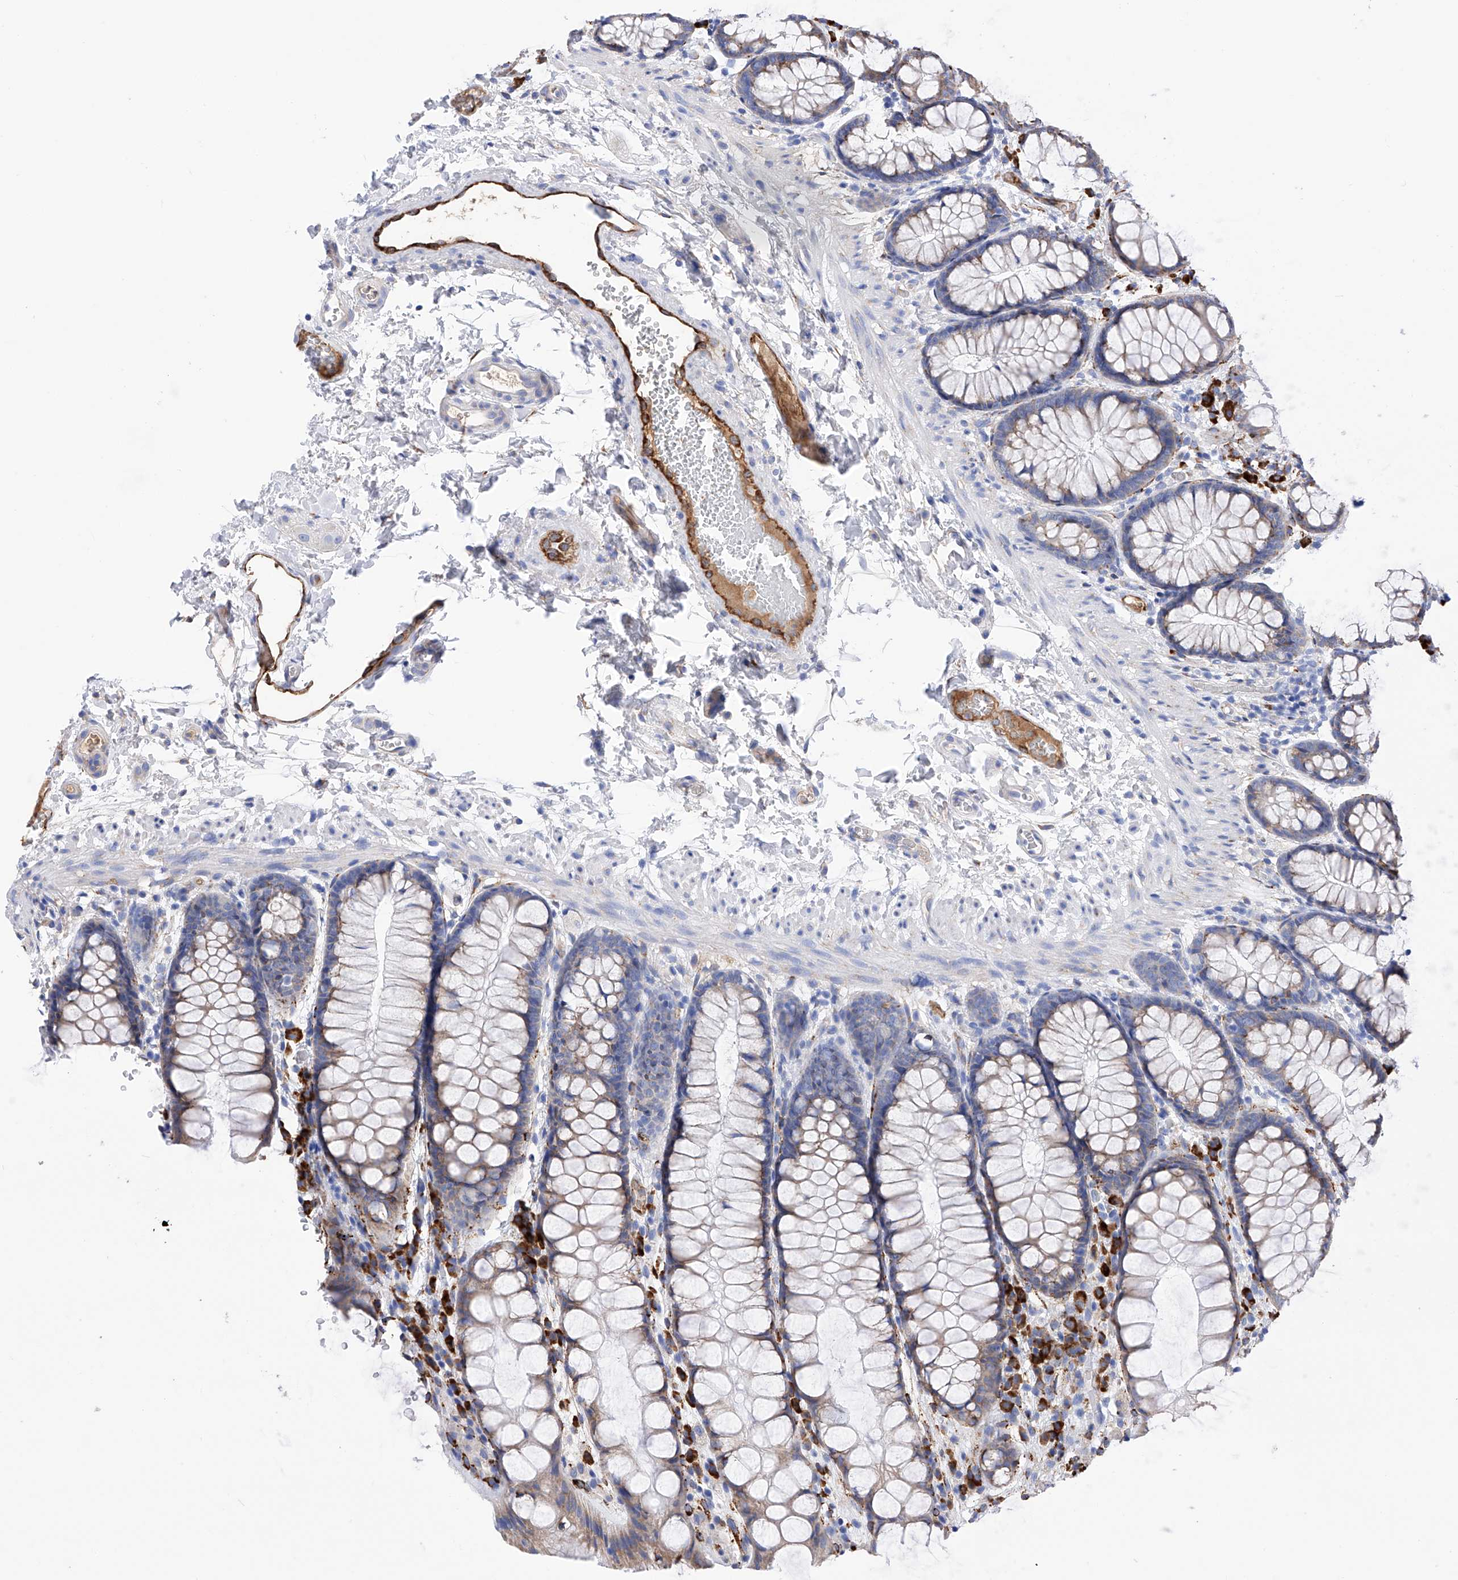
{"staining": {"intensity": "negative", "quantity": "none", "location": "none"}, "tissue": "colon", "cell_type": "Endothelial cells", "image_type": "normal", "snomed": [{"axis": "morphology", "description": "Normal tissue, NOS"}, {"axis": "topography", "description": "Colon"}], "caption": "DAB immunohistochemical staining of benign human colon shows no significant positivity in endothelial cells. (DAB (3,3'-diaminobenzidine) immunohistochemistry with hematoxylin counter stain).", "gene": "PDIA5", "patient": {"sex": "male", "age": 47}}